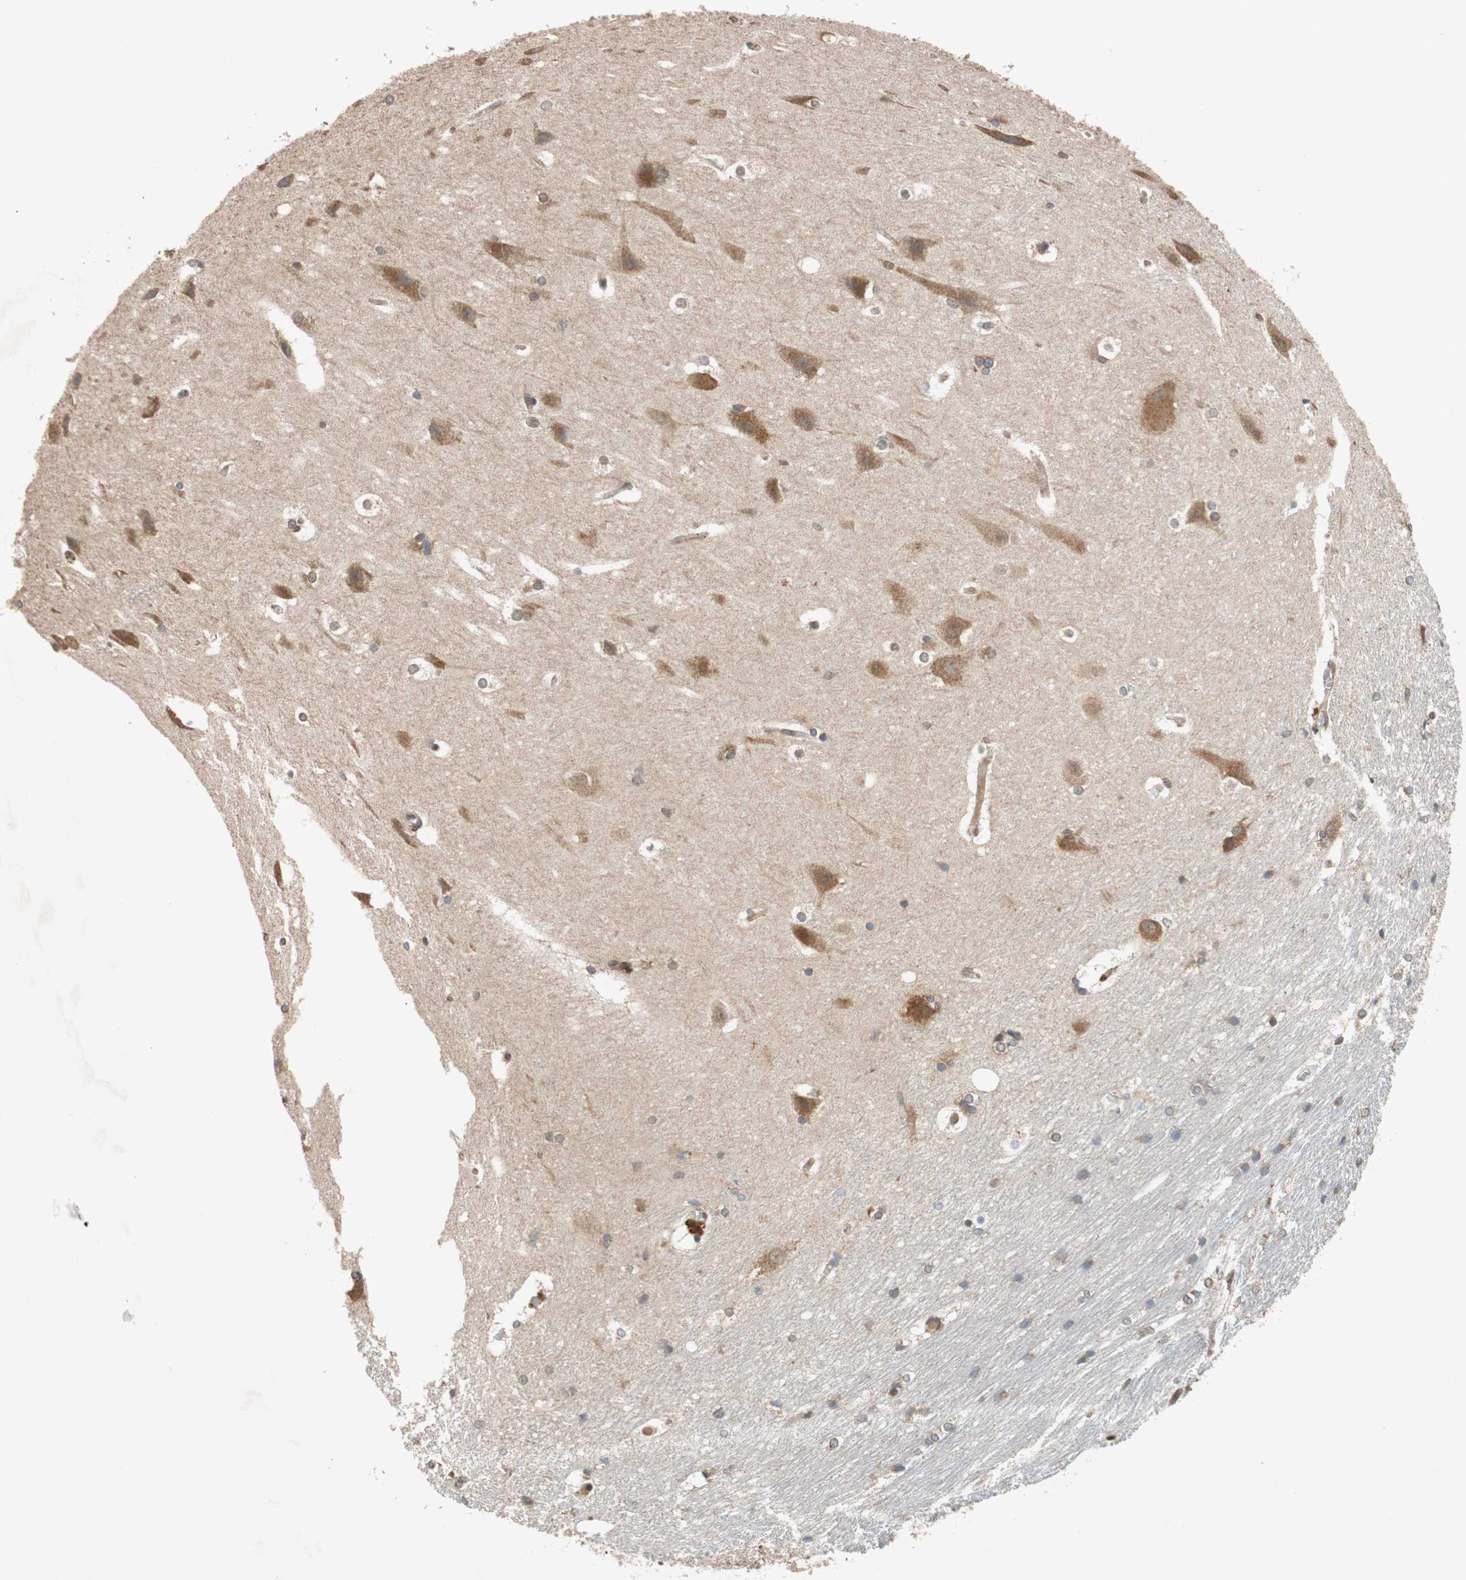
{"staining": {"intensity": "weak", "quantity": "<25%", "location": "cytoplasmic/membranous"}, "tissue": "hippocampus", "cell_type": "Glial cells", "image_type": "normal", "snomed": [{"axis": "morphology", "description": "Normal tissue, NOS"}, {"axis": "topography", "description": "Hippocampus"}], "caption": "IHC of unremarkable human hippocampus shows no expression in glial cells.", "gene": "AUP1", "patient": {"sex": "female", "age": 19}}